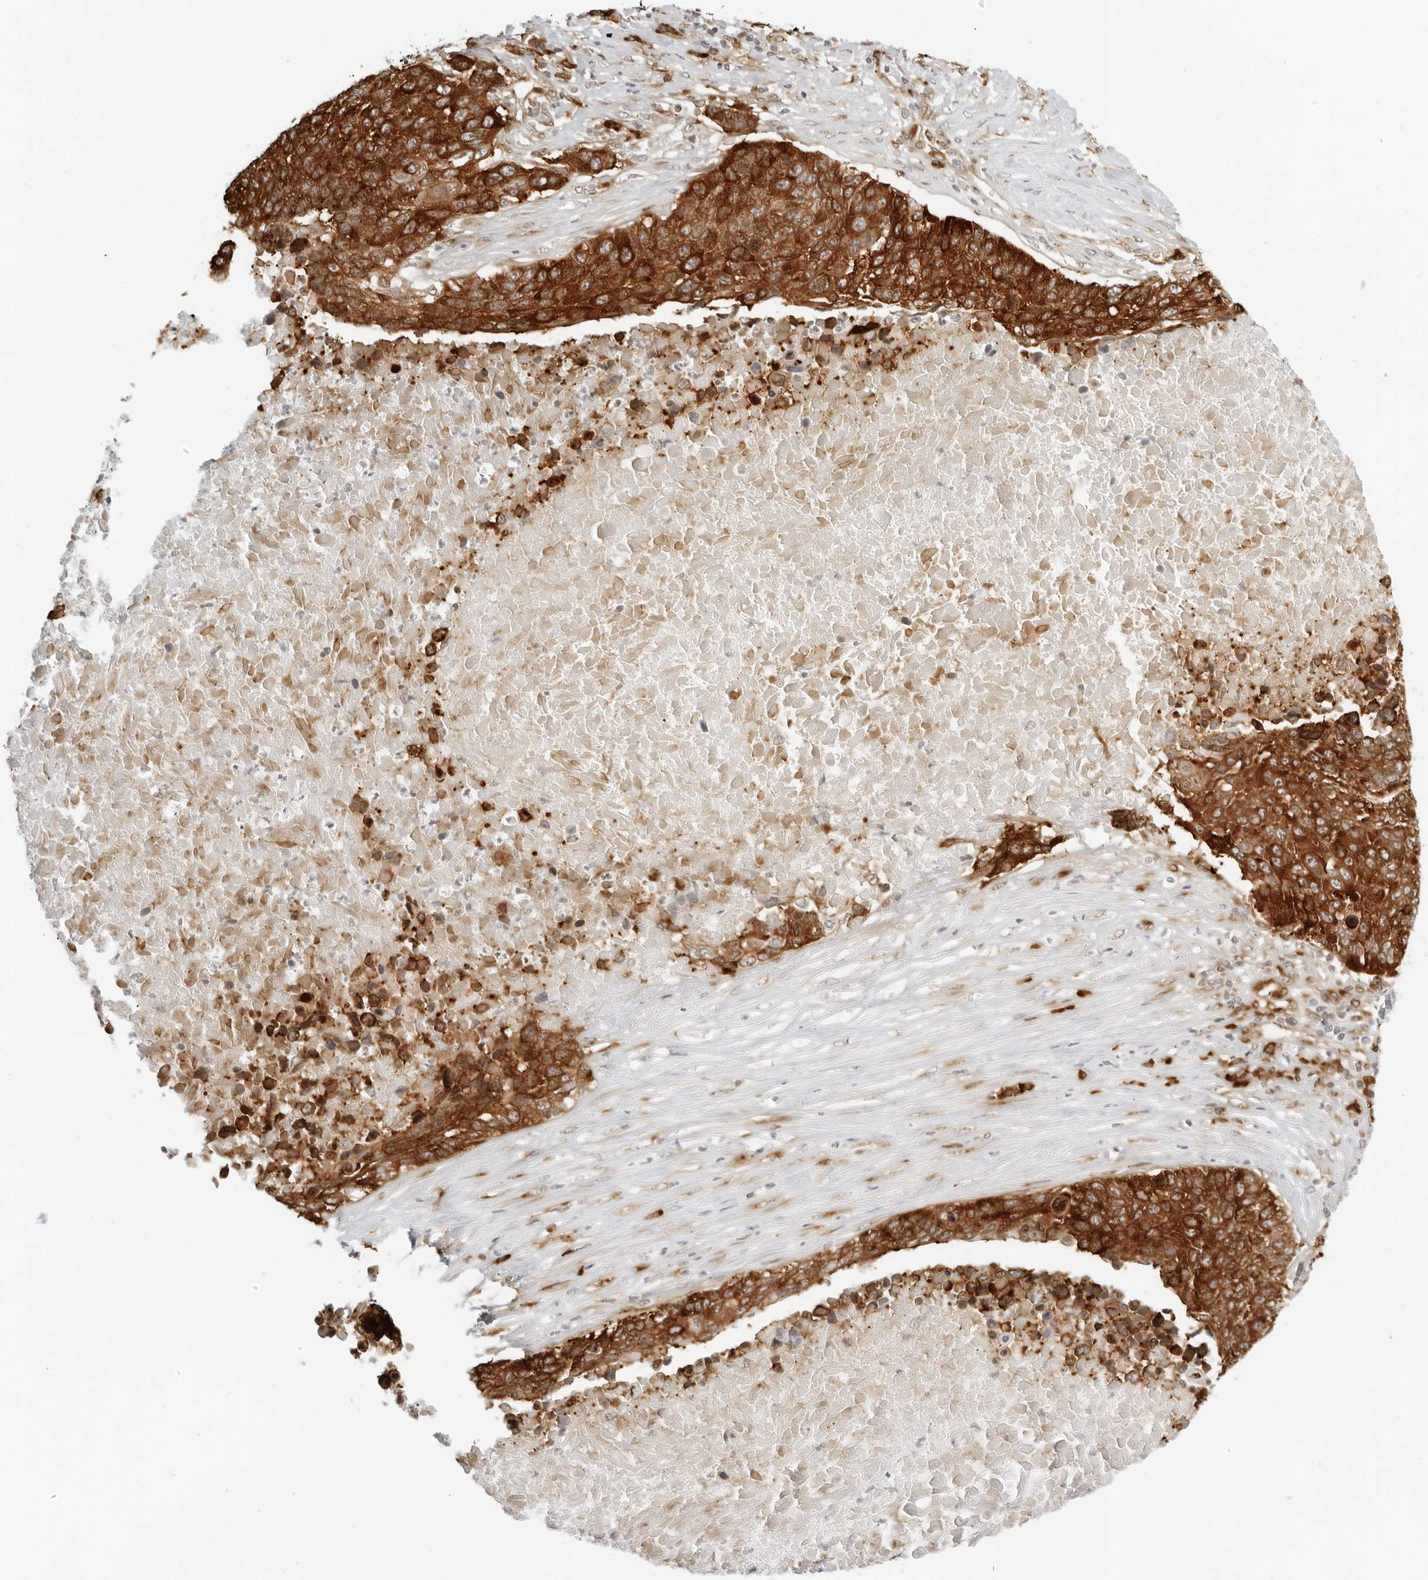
{"staining": {"intensity": "strong", "quantity": ">75%", "location": "cytoplasmic/membranous"}, "tissue": "lung cancer", "cell_type": "Tumor cells", "image_type": "cancer", "snomed": [{"axis": "morphology", "description": "Squamous cell carcinoma, NOS"}, {"axis": "topography", "description": "Lung"}], "caption": "Strong cytoplasmic/membranous positivity is present in approximately >75% of tumor cells in lung squamous cell carcinoma.", "gene": "EIF4G1", "patient": {"sex": "male", "age": 66}}